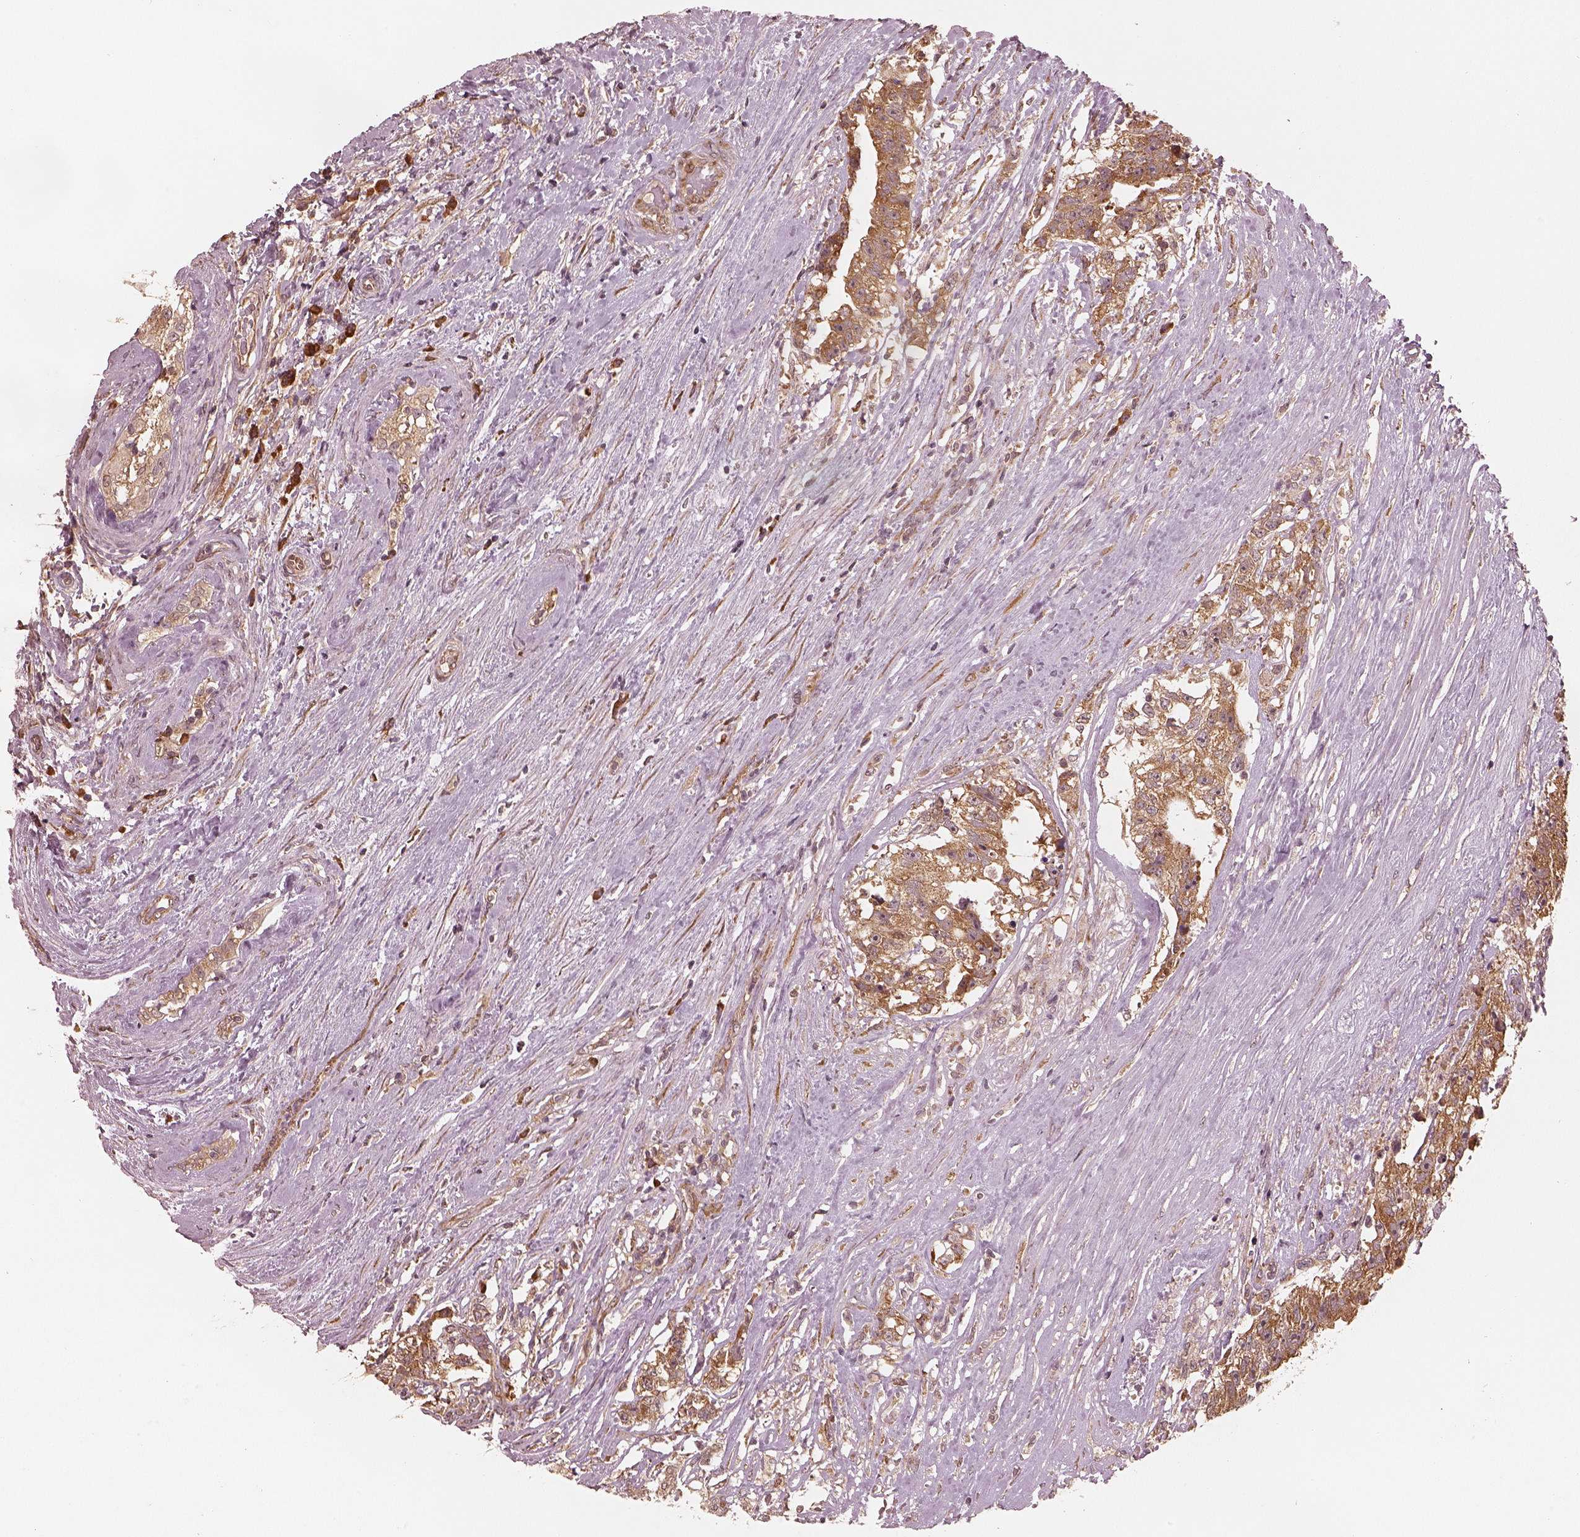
{"staining": {"intensity": "moderate", "quantity": ">75%", "location": "cytoplasmic/membranous"}, "tissue": "testis cancer", "cell_type": "Tumor cells", "image_type": "cancer", "snomed": [{"axis": "morphology", "description": "Seminoma, NOS"}, {"axis": "morphology", "description": "Carcinoma, Embryonal, NOS"}, {"axis": "topography", "description": "Testis"}], "caption": "Embryonal carcinoma (testis) stained for a protein (brown) exhibits moderate cytoplasmic/membranous positive expression in about >75% of tumor cells.", "gene": "RPS5", "patient": {"sex": "male", "age": 41}}